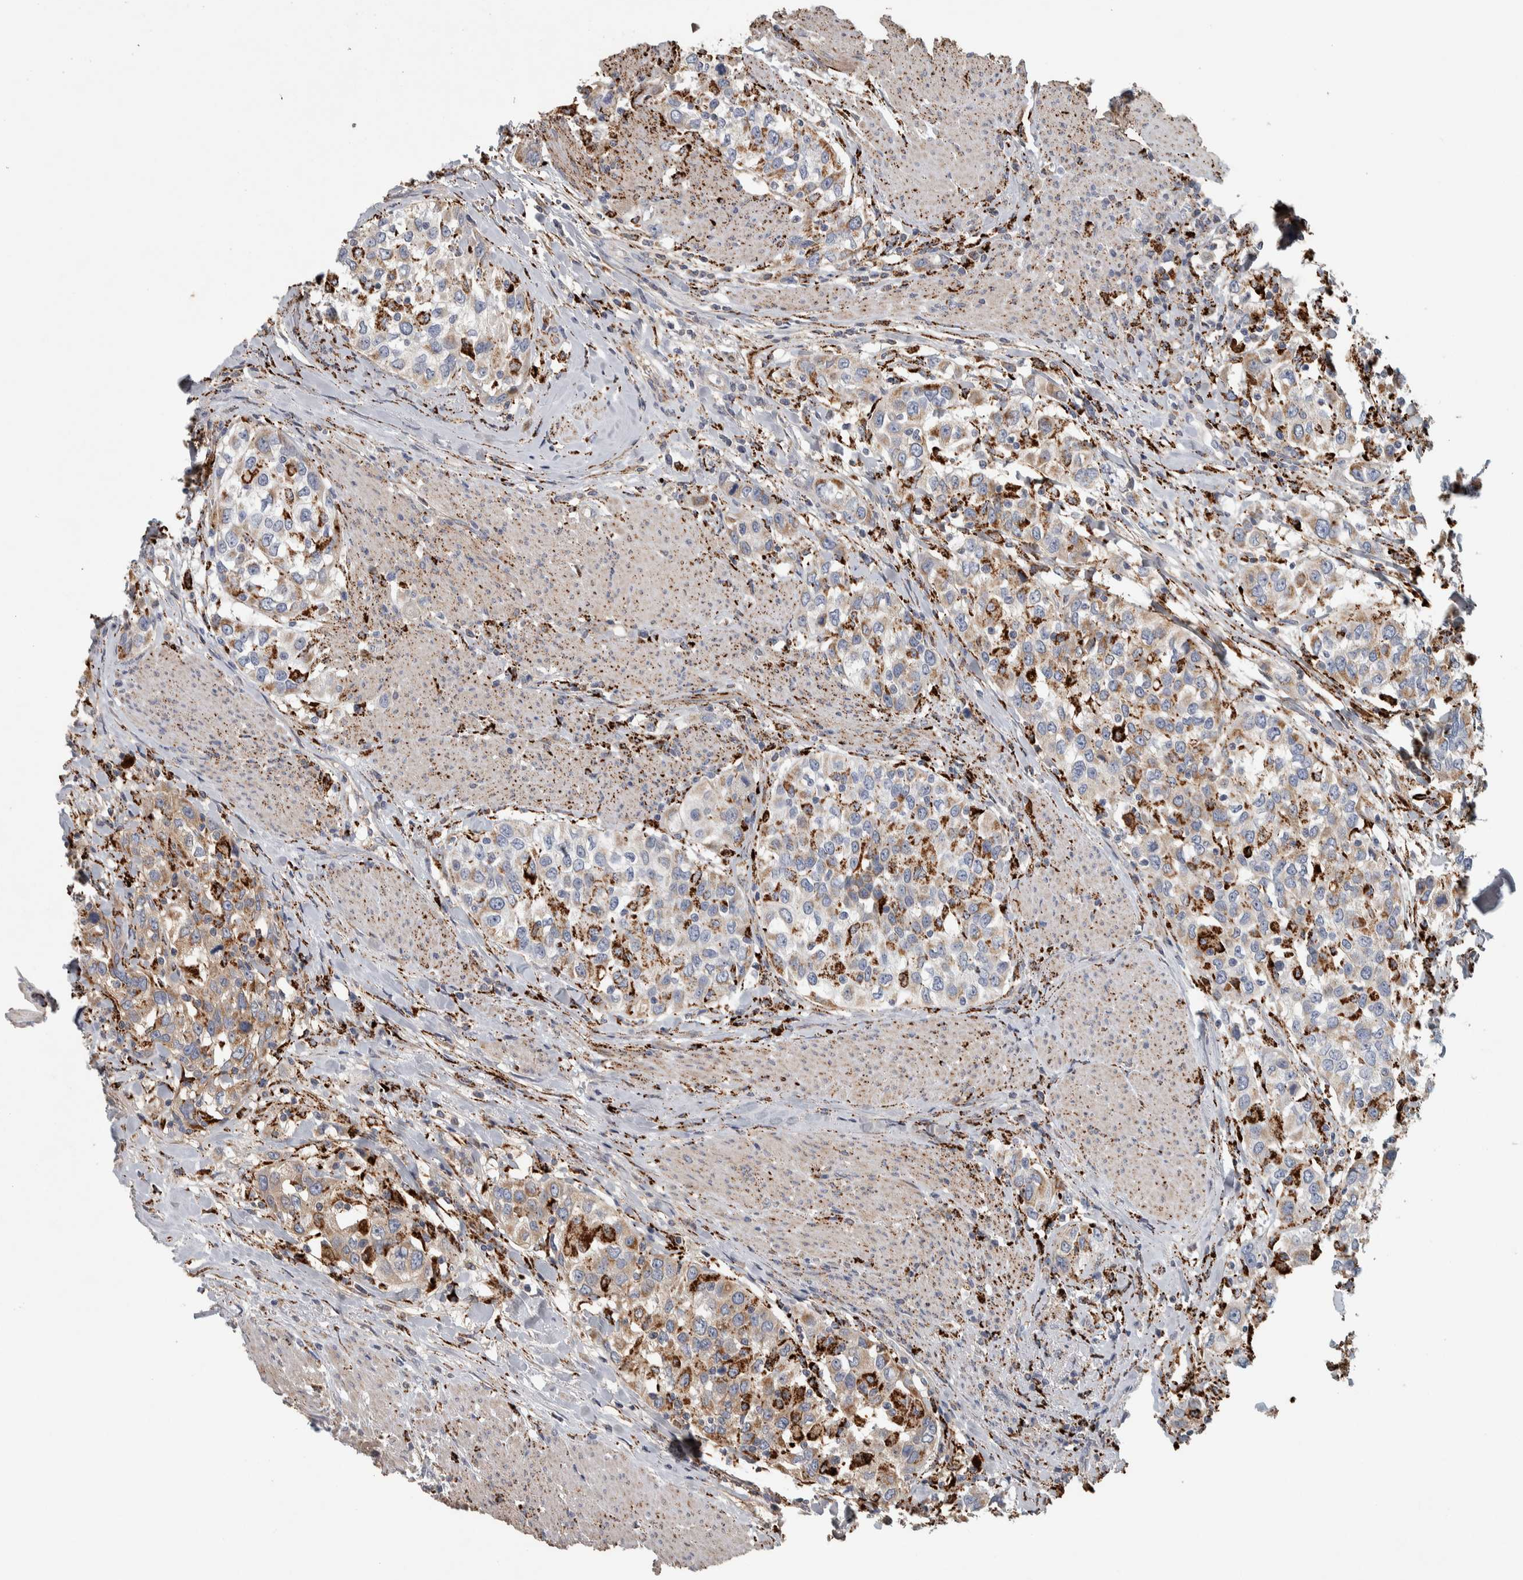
{"staining": {"intensity": "moderate", "quantity": "25%-75%", "location": "cytoplasmic/membranous"}, "tissue": "urothelial cancer", "cell_type": "Tumor cells", "image_type": "cancer", "snomed": [{"axis": "morphology", "description": "Urothelial carcinoma, High grade"}, {"axis": "topography", "description": "Urinary bladder"}], "caption": "A brown stain highlights moderate cytoplasmic/membranous staining of a protein in urothelial carcinoma (high-grade) tumor cells. The protein is shown in brown color, while the nuclei are stained blue.", "gene": "FAM78A", "patient": {"sex": "female", "age": 80}}